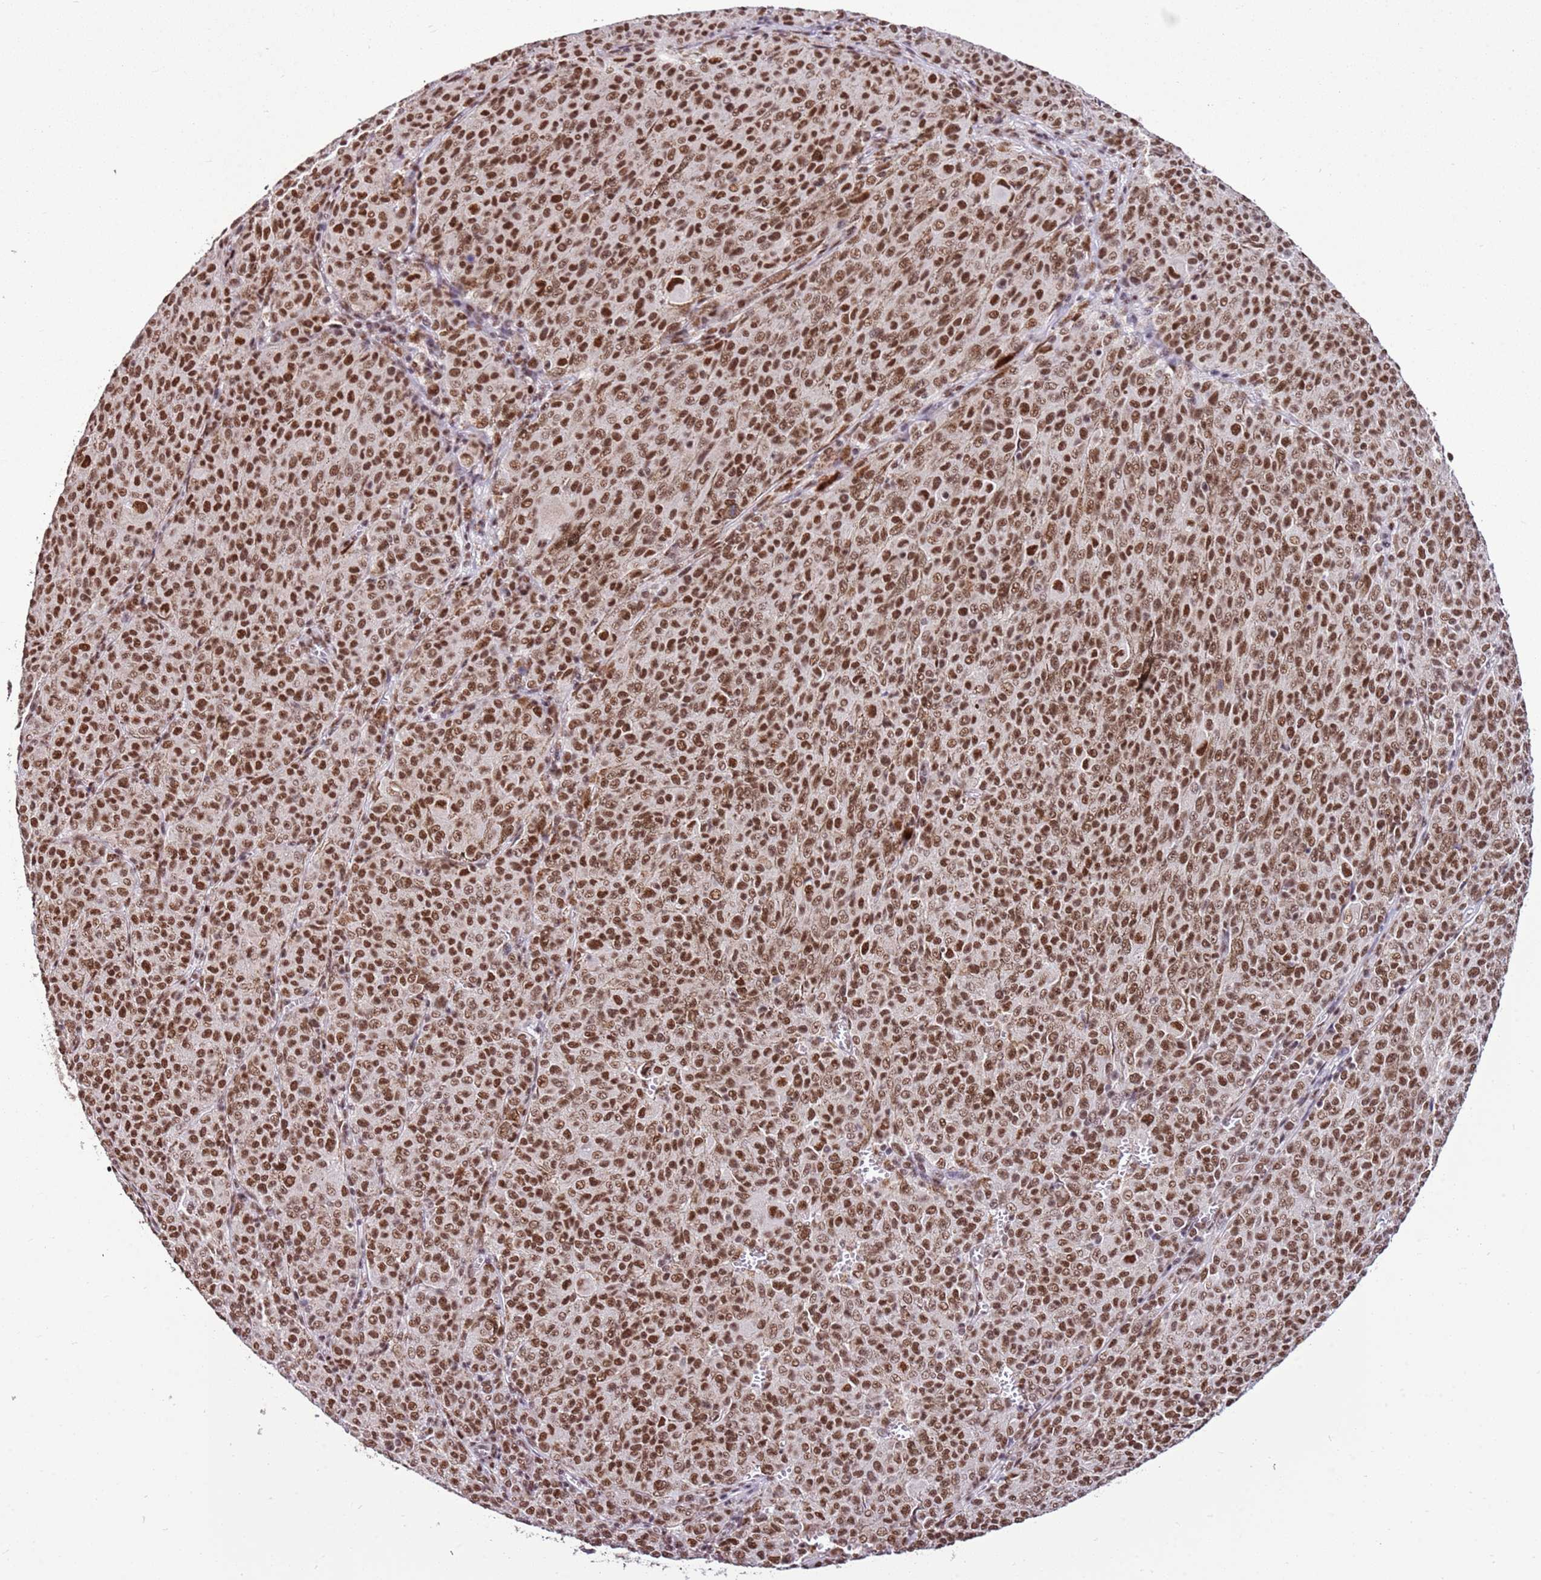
{"staining": {"intensity": "strong", "quantity": ">75%", "location": "nuclear"}, "tissue": "melanoma", "cell_type": "Tumor cells", "image_type": "cancer", "snomed": [{"axis": "morphology", "description": "Malignant melanoma, NOS"}, {"axis": "topography", "description": "Skin"}], "caption": "A brown stain labels strong nuclear expression of a protein in human melanoma tumor cells.", "gene": "AKAP8L", "patient": {"sex": "female", "age": 52}}